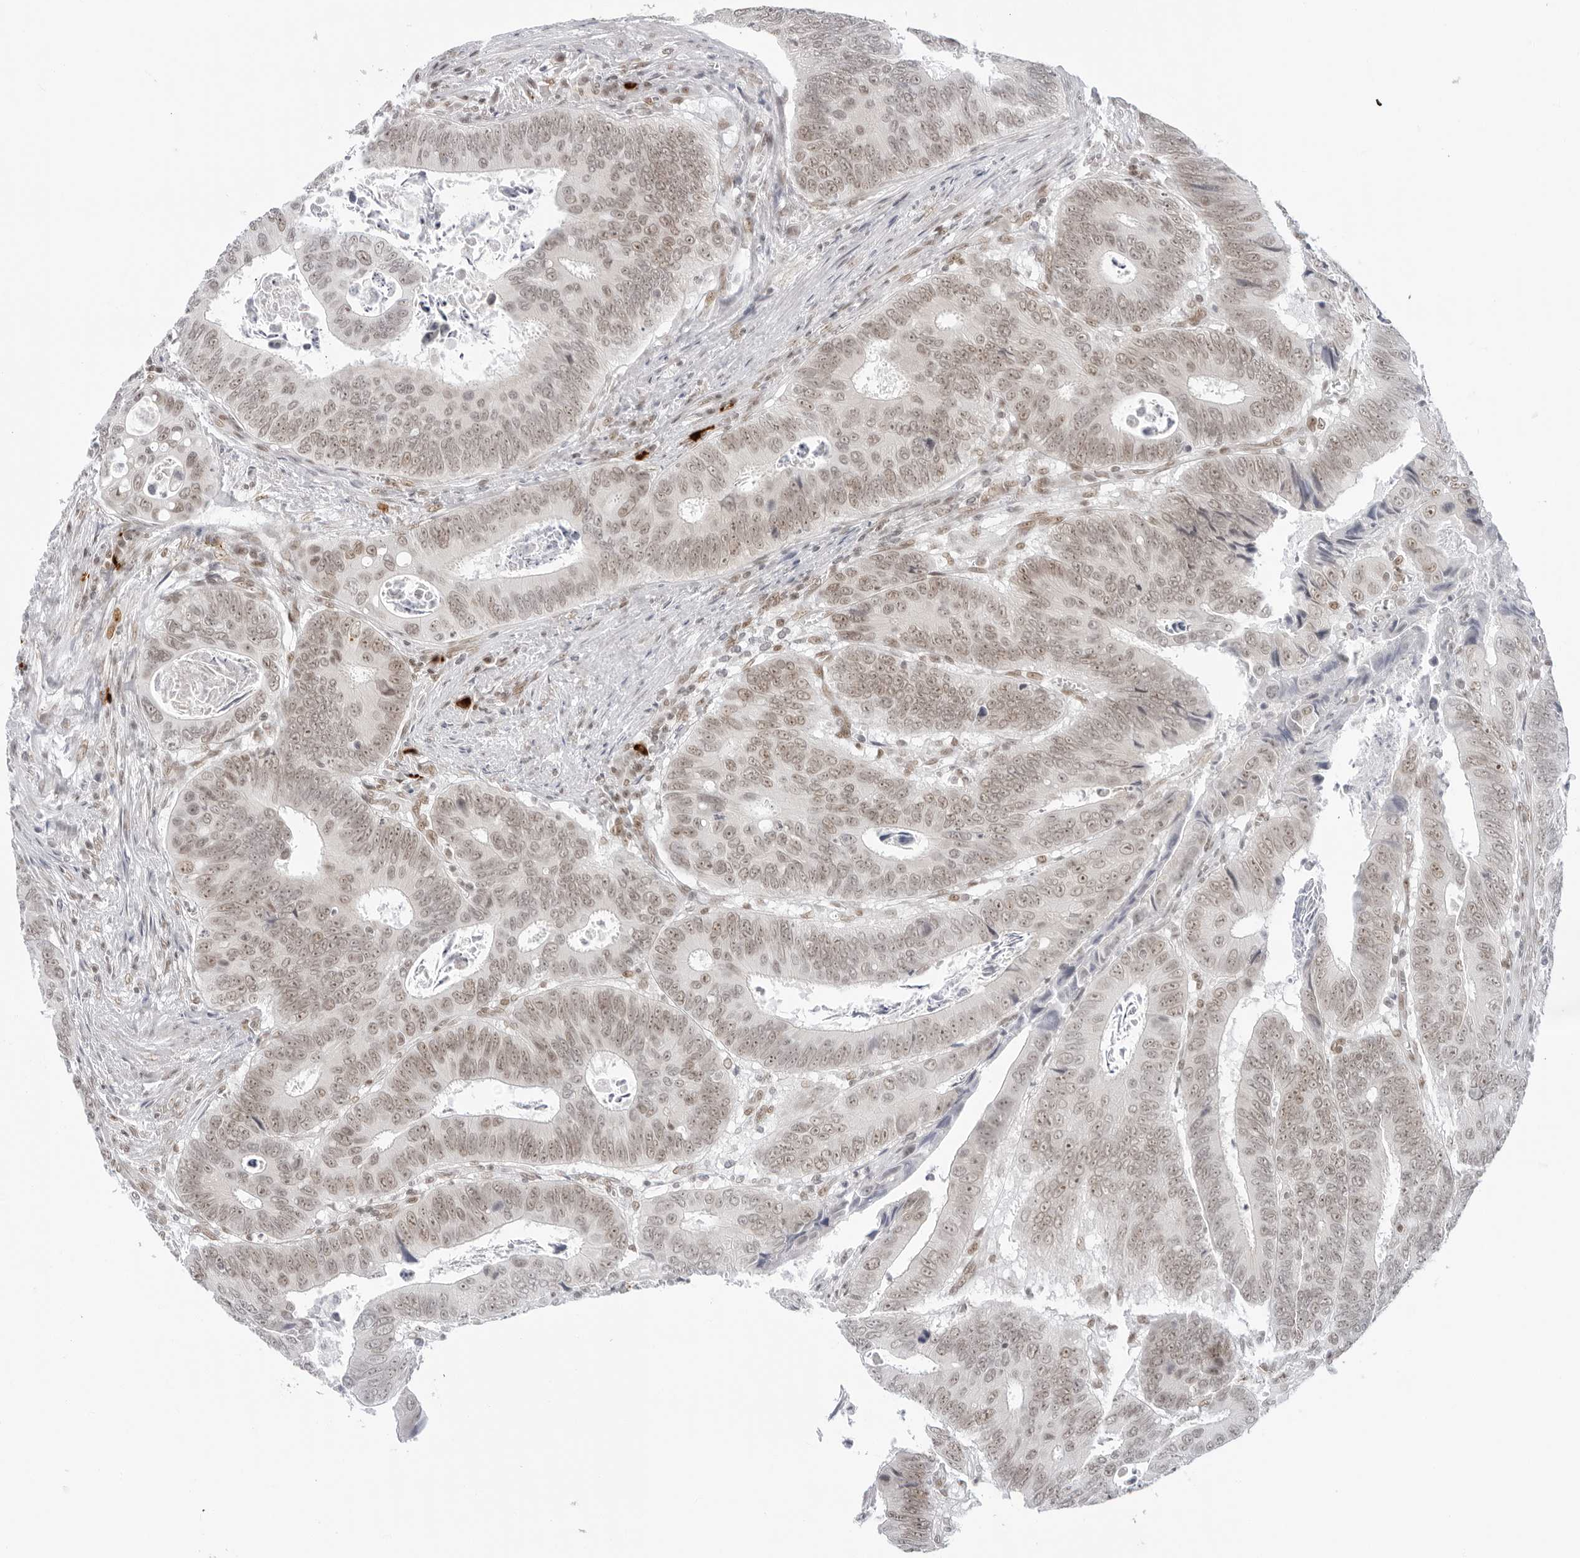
{"staining": {"intensity": "weak", "quantity": ">75%", "location": "nuclear"}, "tissue": "colorectal cancer", "cell_type": "Tumor cells", "image_type": "cancer", "snomed": [{"axis": "morphology", "description": "Adenocarcinoma, NOS"}, {"axis": "topography", "description": "Colon"}], "caption": "Immunohistochemistry (IHC) of colorectal adenocarcinoma demonstrates low levels of weak nuclear expression in about >75% of tumor cells.", "gene": "FOXK2", "patient": {"sex": "male", "age": 72}}